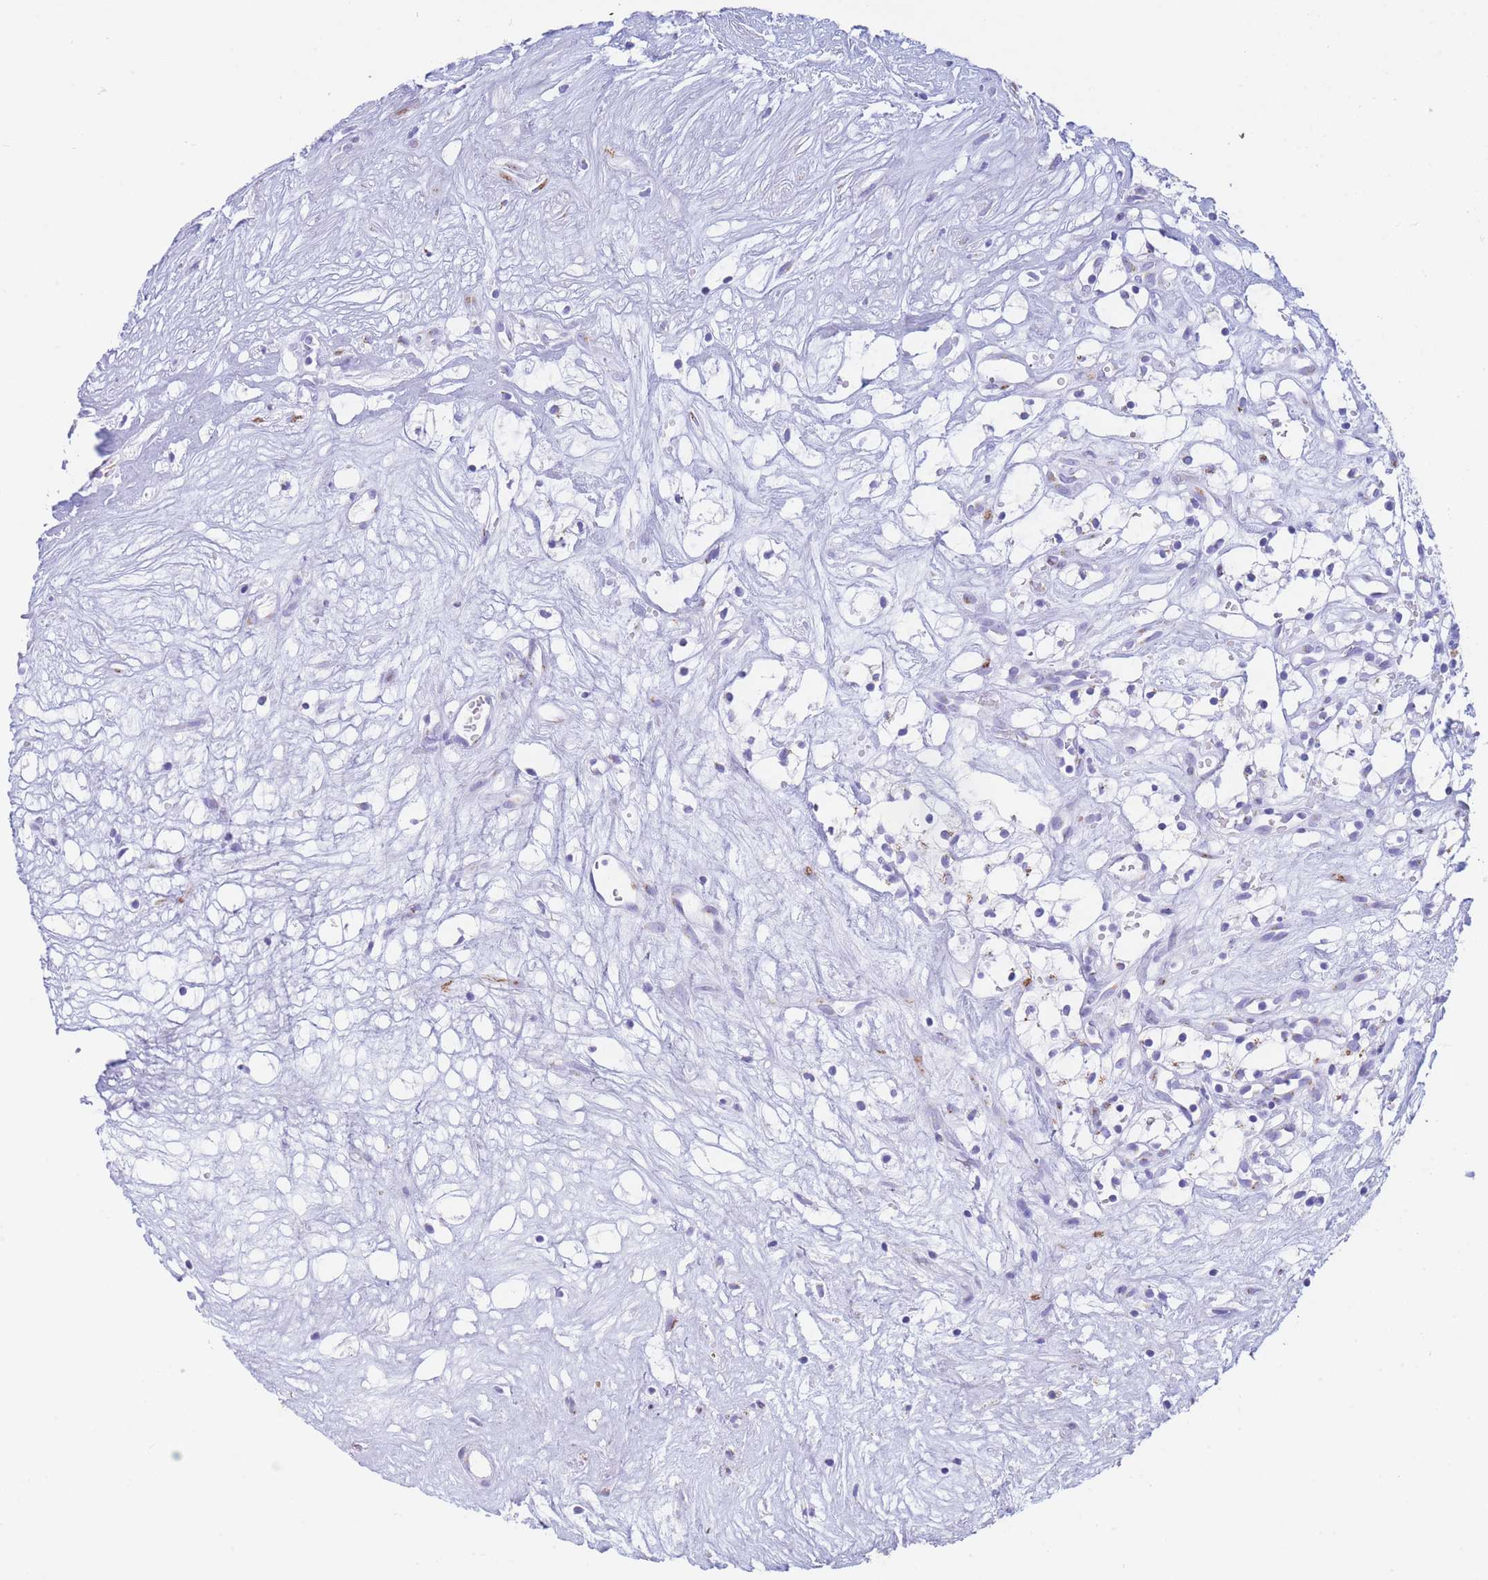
{"staining": {"intensity": "negative", "quantity": "none", "location": "none"}, "tissue": "renal cancer", "cell_type": "Tumor cells", "image_type": "cancer", "snomed": [{"axis": "morphology", "description": "Adenocarcinoma, NOS"}, {"axis": "topography", "description": "Kidney"}], "caption": "IHC photomicrograph of renal adenocarcinoma stained for a protein (brown), which shows no expression in tumor cells.", "gene": "FAM3C", "patient": {"sex": "male", "age": 59}}